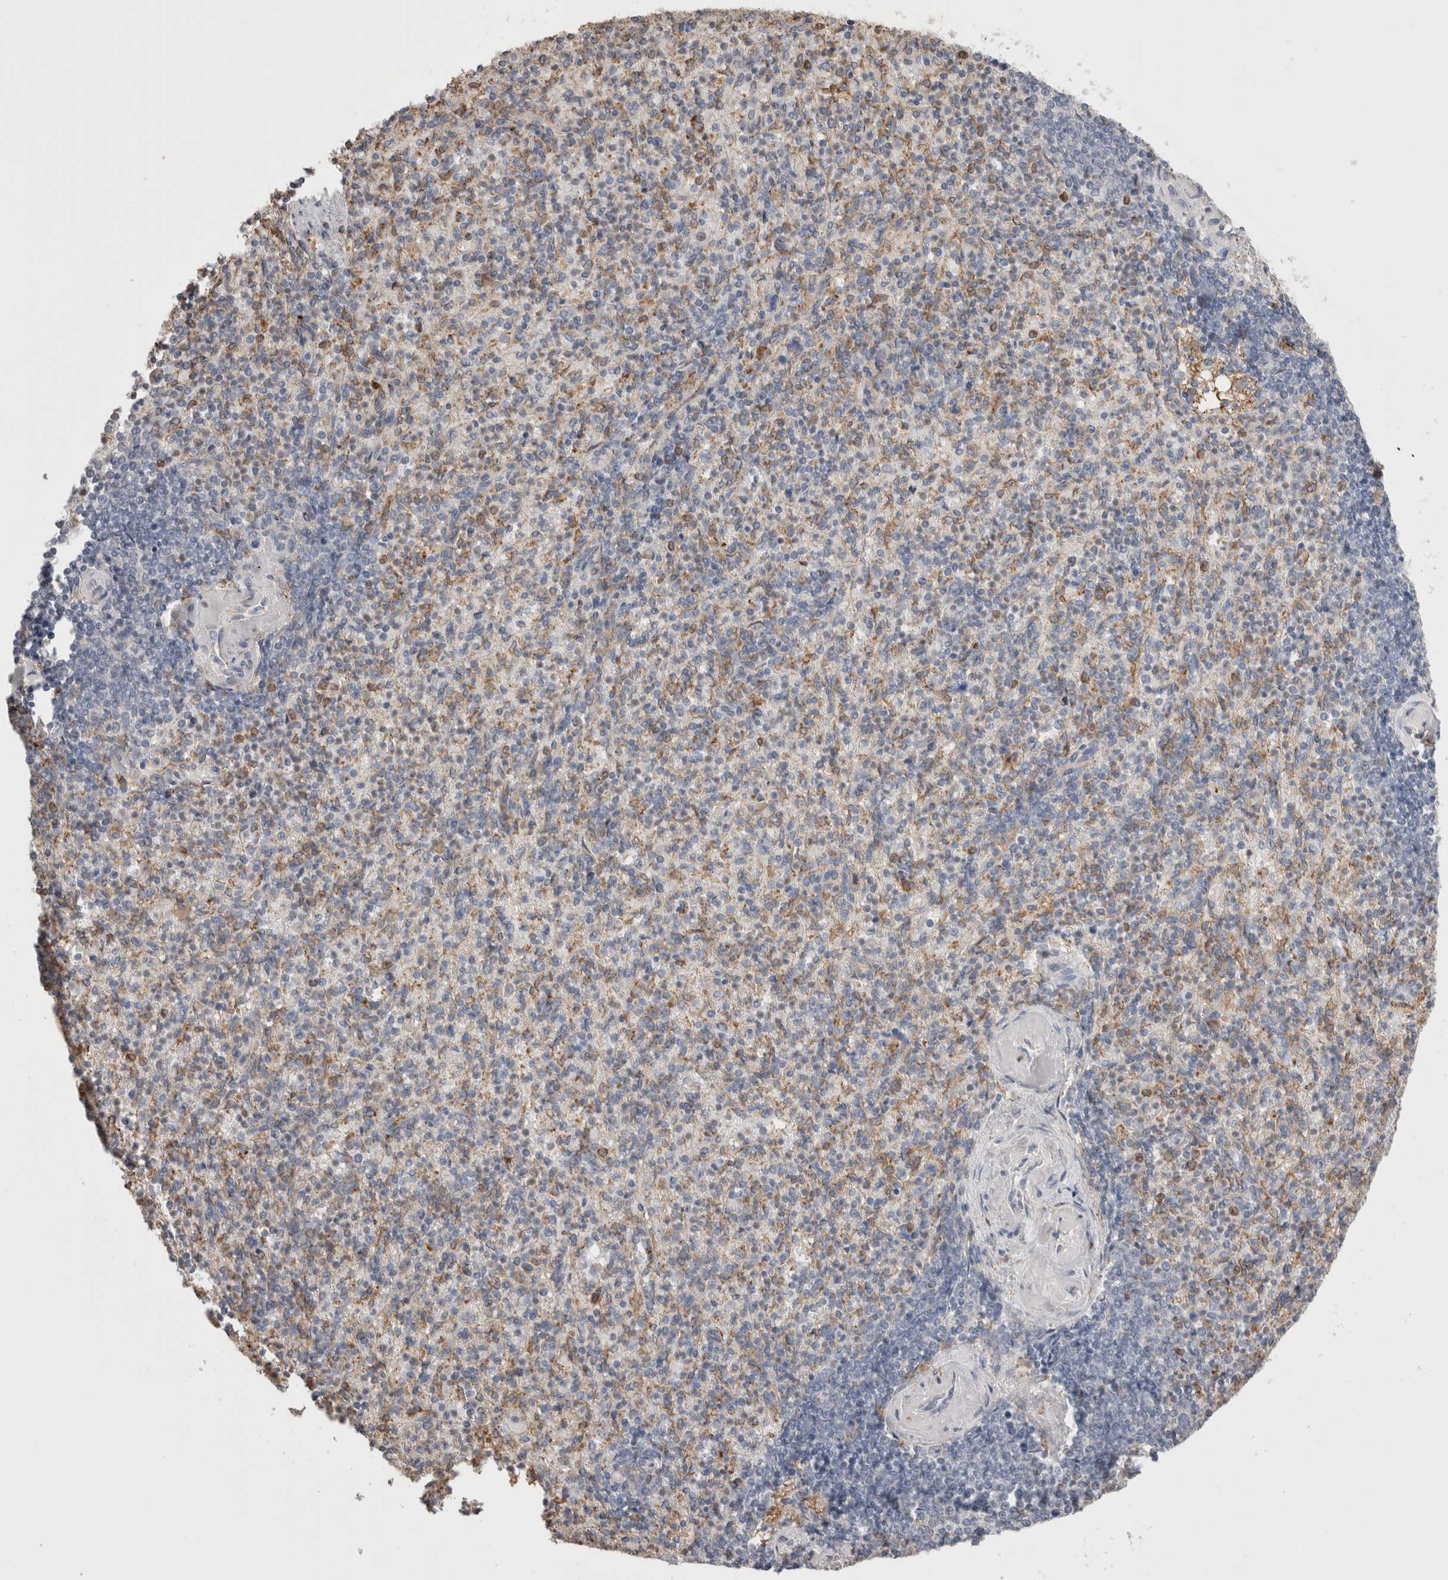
{"staining": {"intensity": "weak", "quantity": "25%-75%", "location": "cytoplasmic/membranous"}, "tissue": "spleen", "cell_type": "Cells in red pulp", "image_type": "normal", "snomed": [{"axis": "morphology", "description": "Normal tissue, NOS"}, {"axis": "topography", "description": "Spleen"}], "caption": "A histopathology image of human spleen stained for a protein displays weak cytoplasmic/membranous brown staining in cells in red pulp. The protein is stained brown, and the nuclei are stained in blue (DAB (3,3'-diaminobenzidine) IHC with brightfield microscopy, high magnification).", "gene": "LRPAP1", "patient": {"sex": "female", "age": 74}}